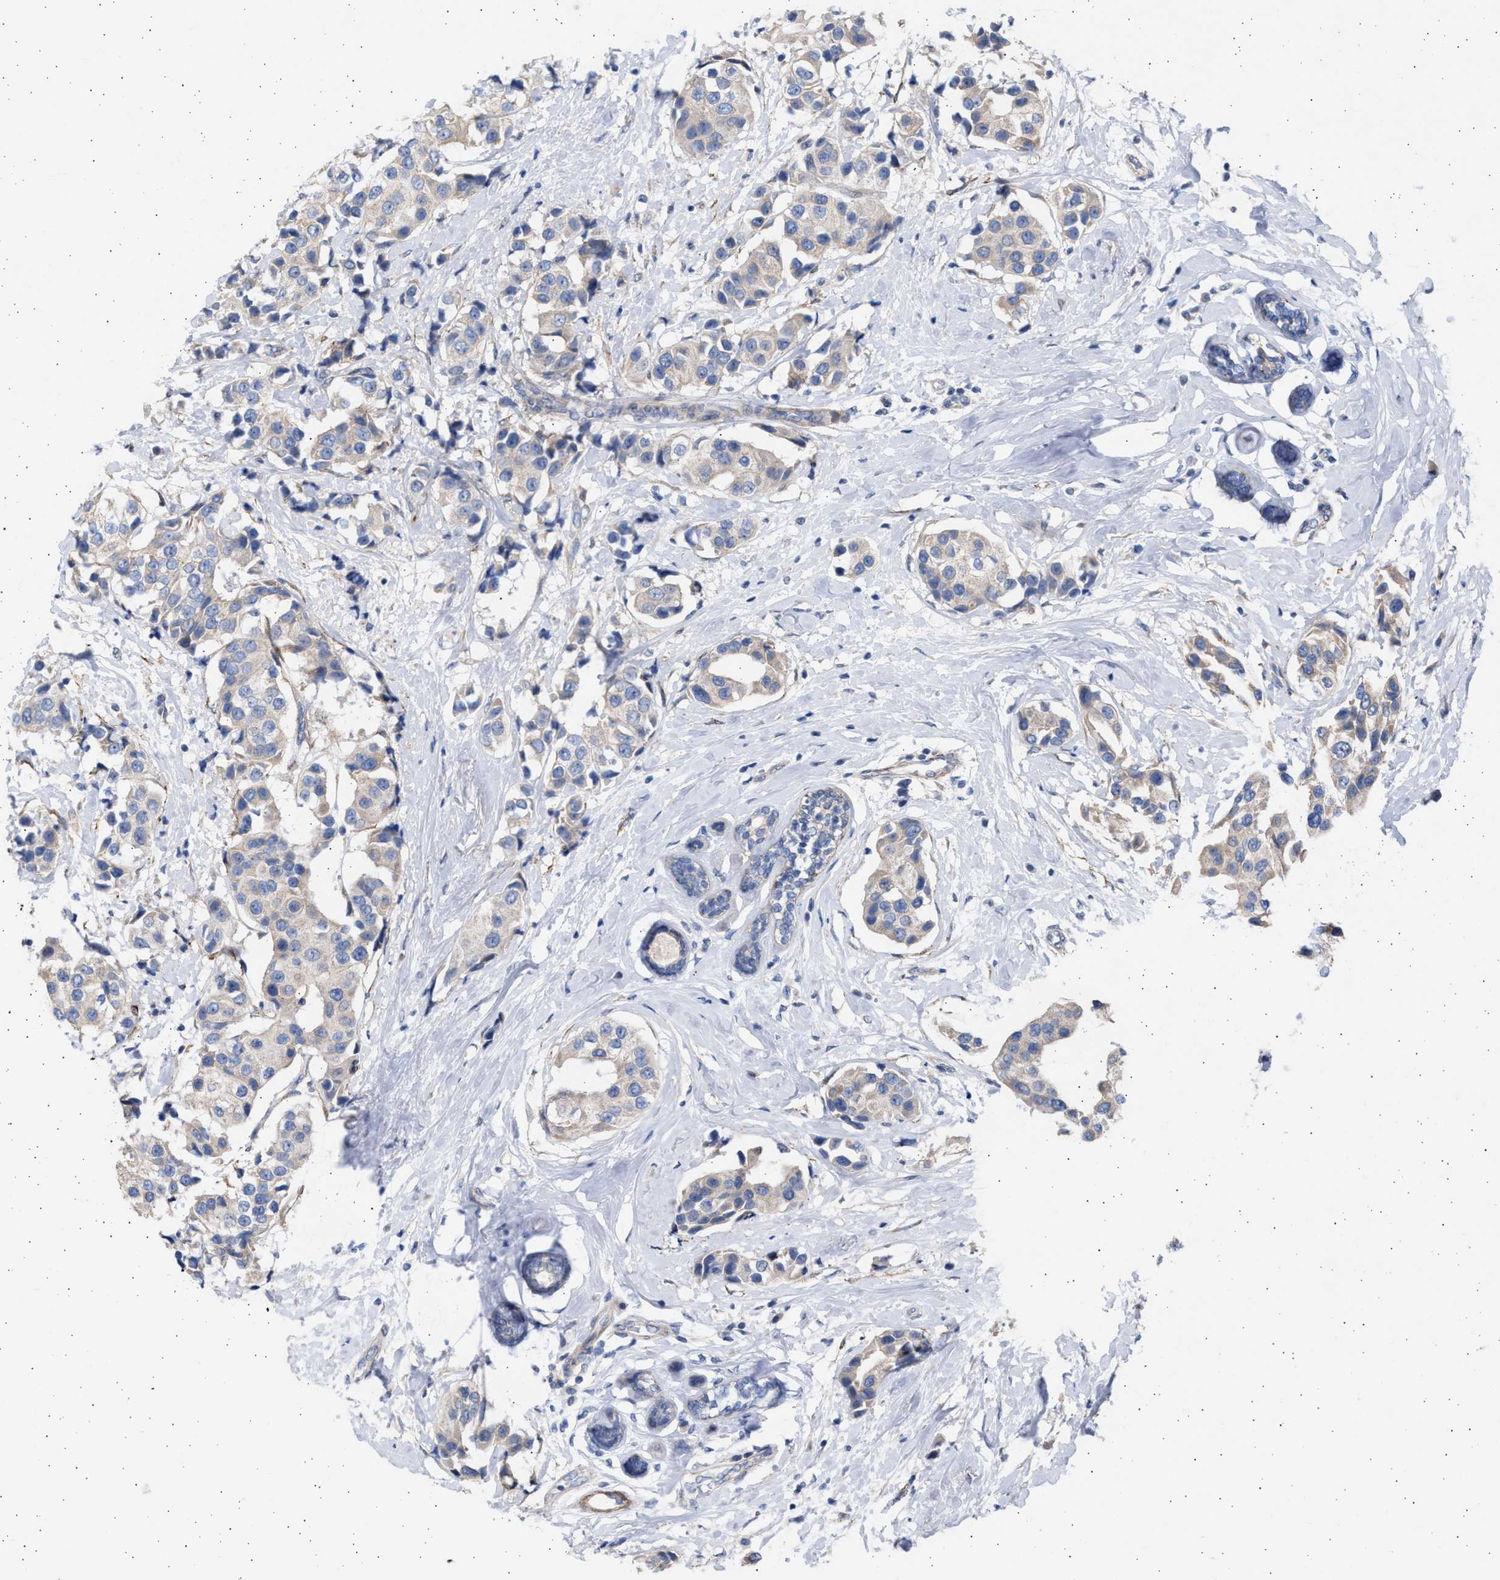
{"staining": {"intensity": "negative", "quantity": "none", "location": "none"}, "tissue": "breast cancer", "cell_type": "Tumor cells", "image_type": "cancer", "snomed": [{"axis": "morphology", "description": "Normal tissue, NOS"}, {"axis": "morphology", "description": "Duct carcinoma"}, {"axis": "topography", "description": "Breast"}], "caption": "Immunohistochemistry image of neoplastic tissue: human breast cancer stained with DAB (3,3'-diaminobenzidine) displays no significant protein expression in tumor cells. (Stains: DAB immunohistochemistry (IHC) with hematoxylin counter stain, Microscopy: brightfield microscopy at high magnification).", "gene": "NBR1", "patient": {"sex": "female", "age": 39}}